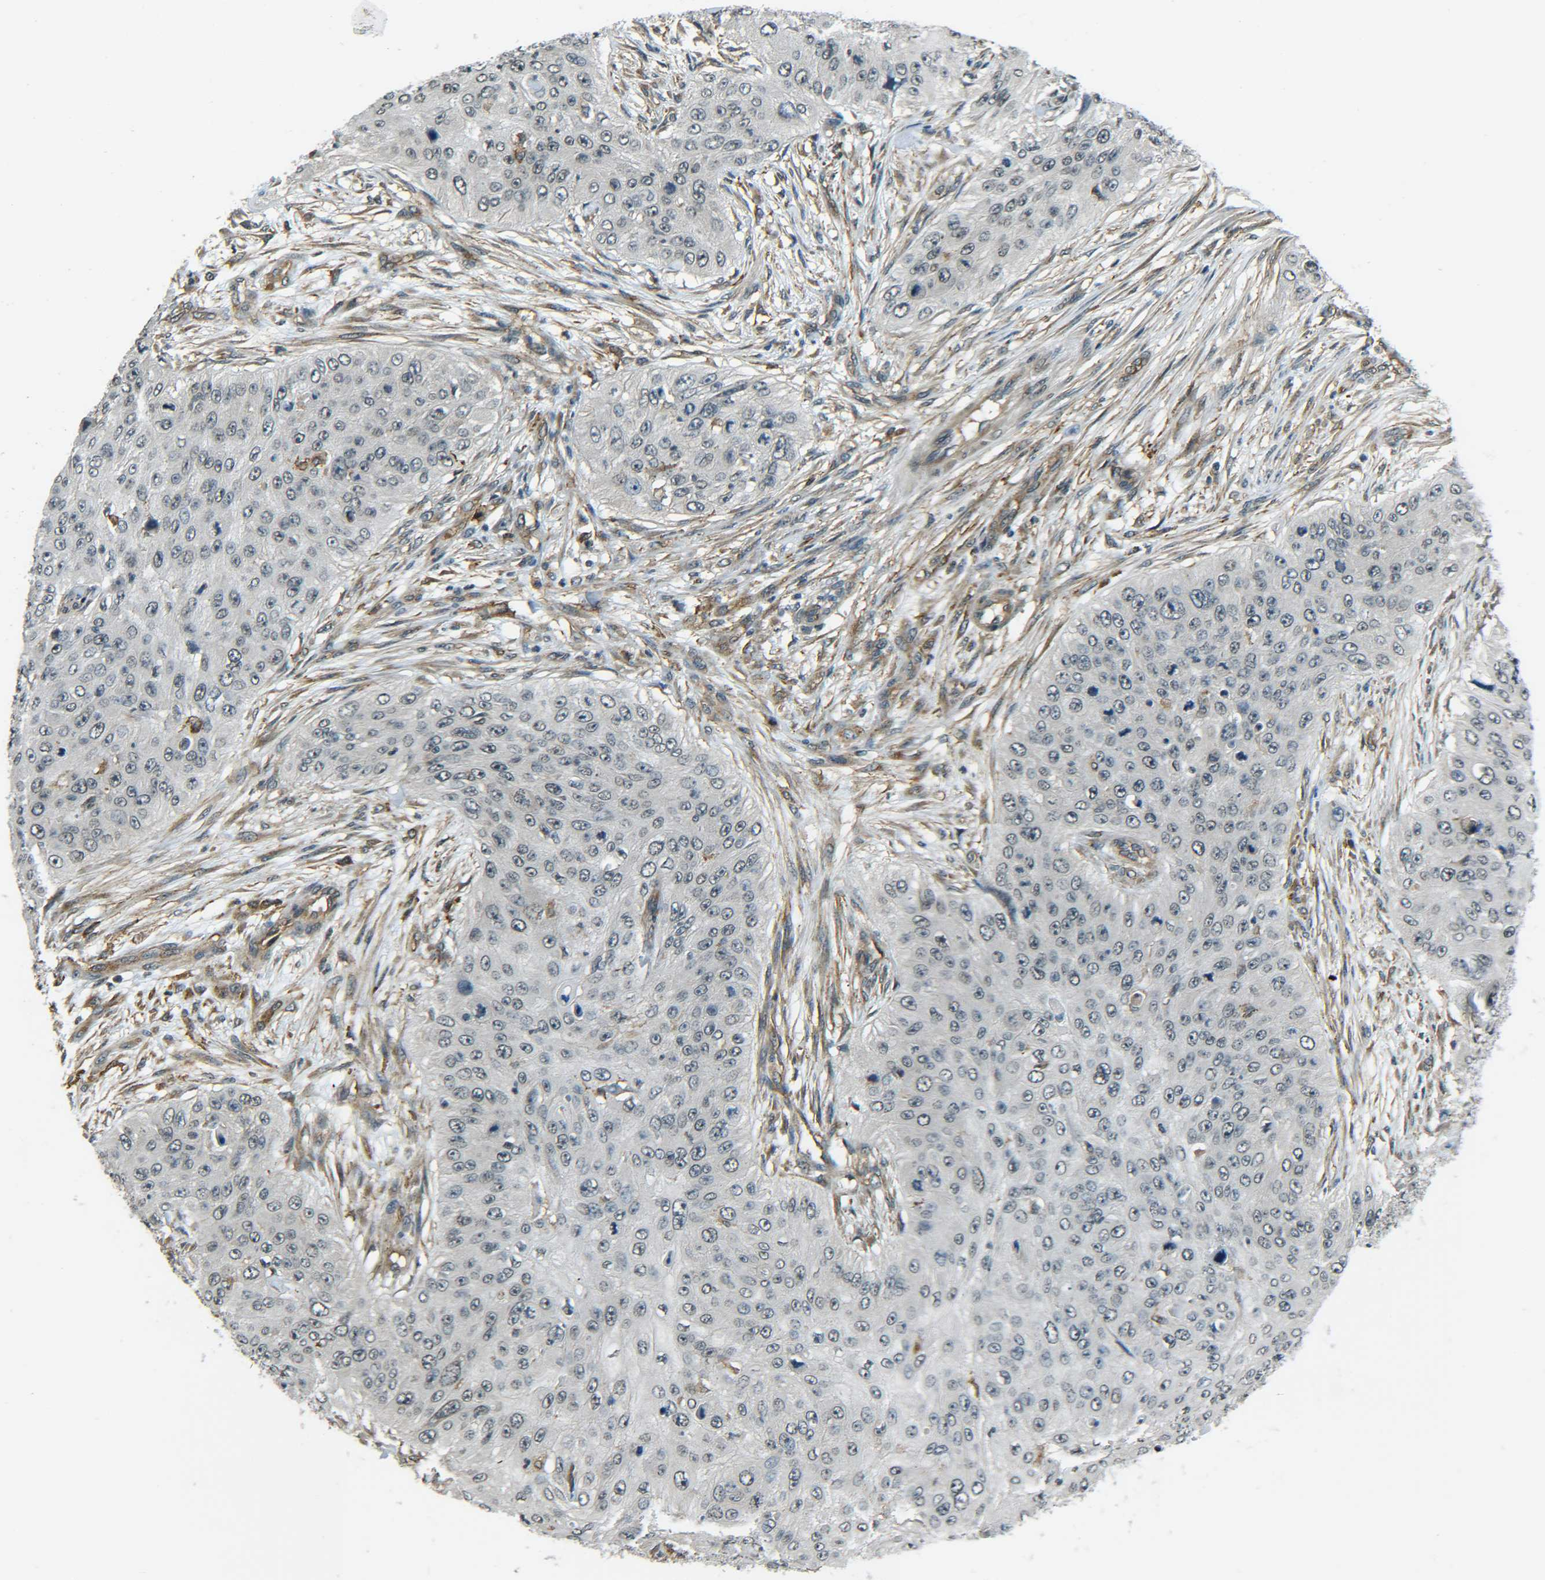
{"staining": {"intensity": "negative", "quantity": "none", "location": "none"}, "tissue": "skin cancer", "cell_type": "Tumor cells", "image_type": "cancer", "snomed": [{"axis": "morphology", "description": "Squamous cell carcinoma, NOS"}, {"axis": "topography", "description": "Skin"}], "caption": "The immunohistochemistry photomicrograph has no significant positivity in tumor cells of squamous cell carcinoma (skin) tissue.", "gene": "DAB2", "patient": {"sex": "female", "age": 80}}